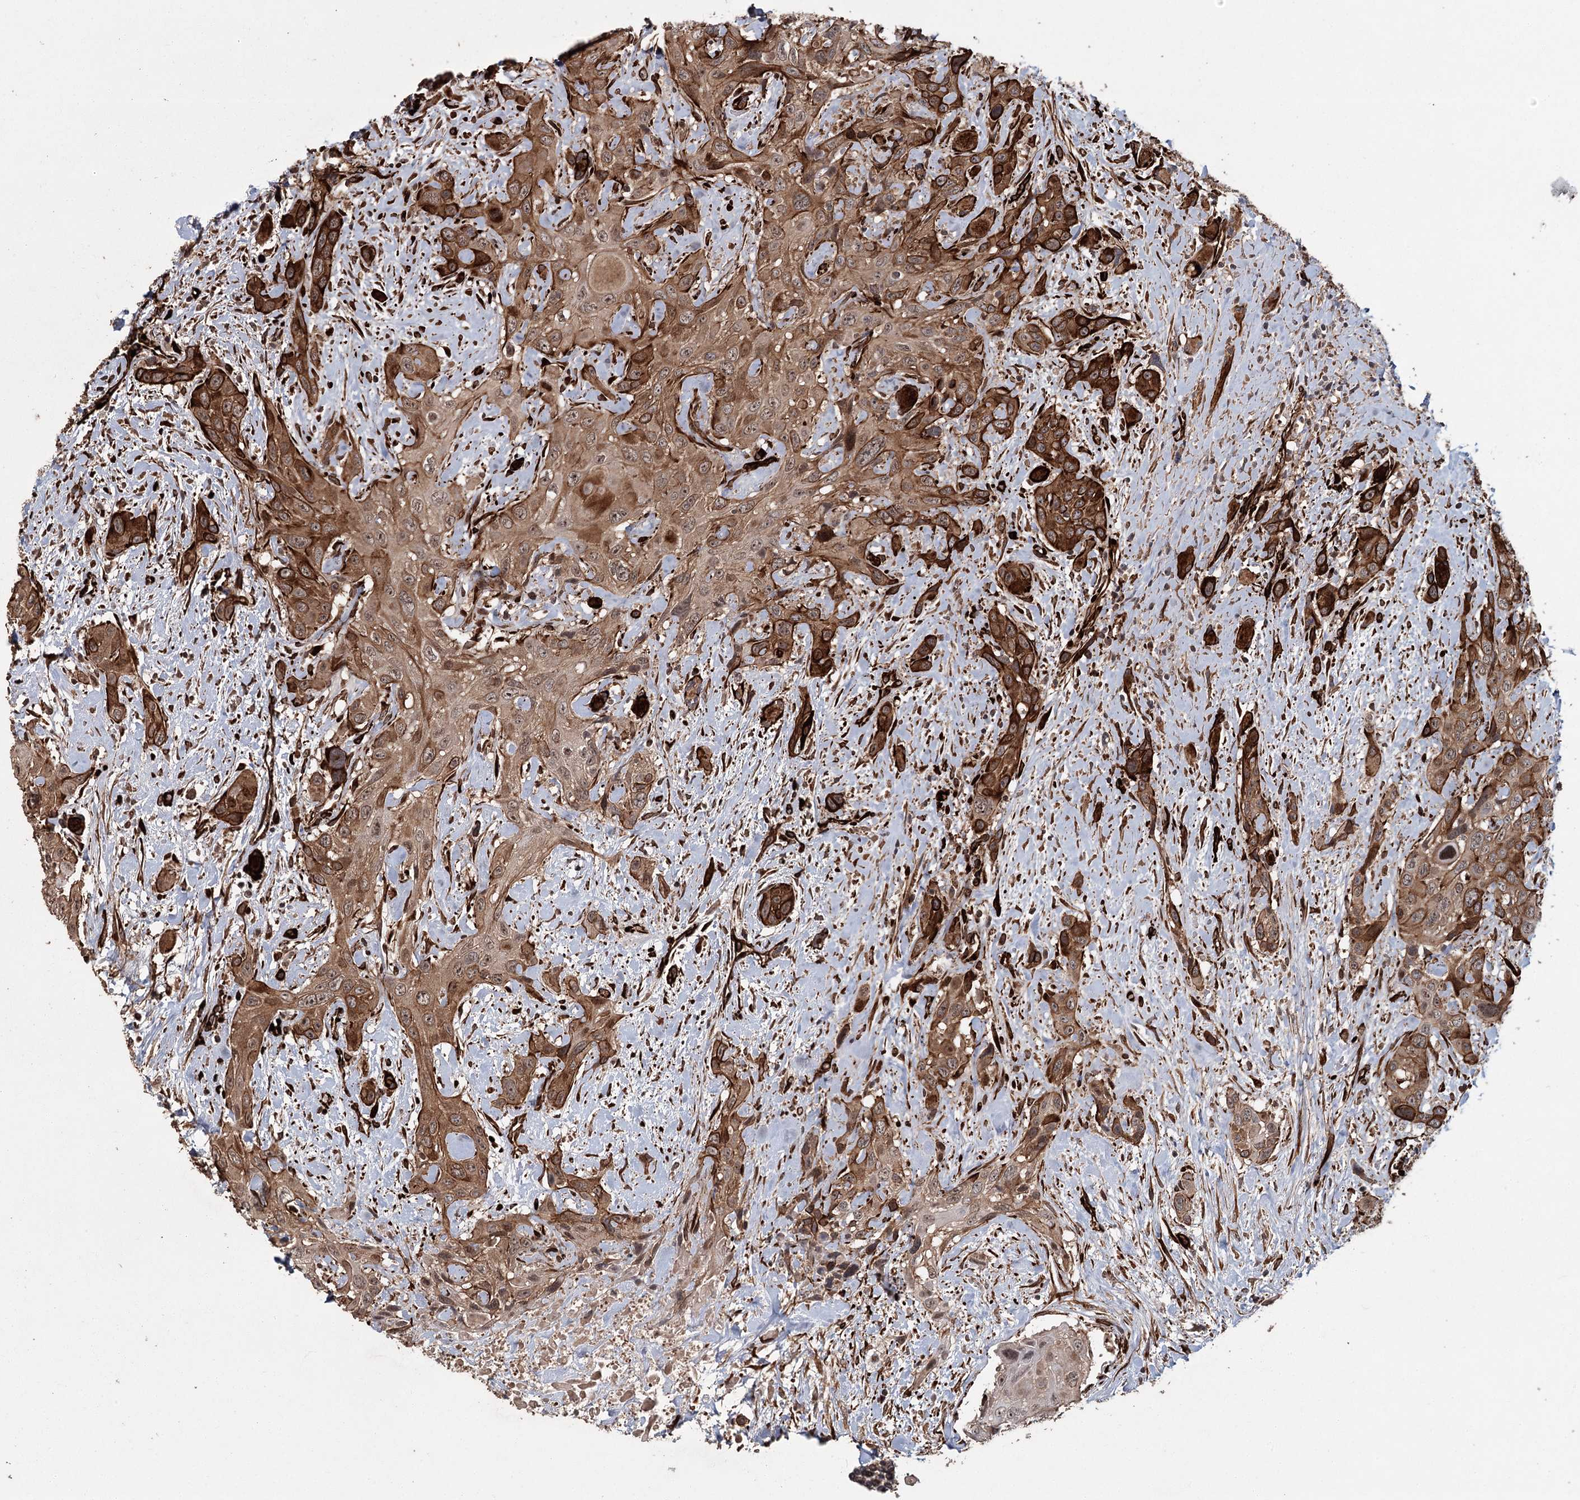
{"staining": {"intensity": "strong", "quantity": "25%-75%", "location": "cytoplasmic/membranous,nuclear"}, "tissue": "head and neck cancer", "cell_type": "Tumor cells", "image_type": "cancer", "snomed": [{"axis": "morphology", "description": "Squamous cell carcinoma, NOS"}, {"axis": "topography", "description": "Head-Neck"}], "caption": "Immunohistochemical staining of head and neck cancer (squamous cell carcinoma) demonstrates high levels of strong cytoplasmic/membranous and nuclear protein expression in about 25%-75% of tumor cells.", "gene": "RPAP3", "patient": {"sex": "male", "age": 81}}